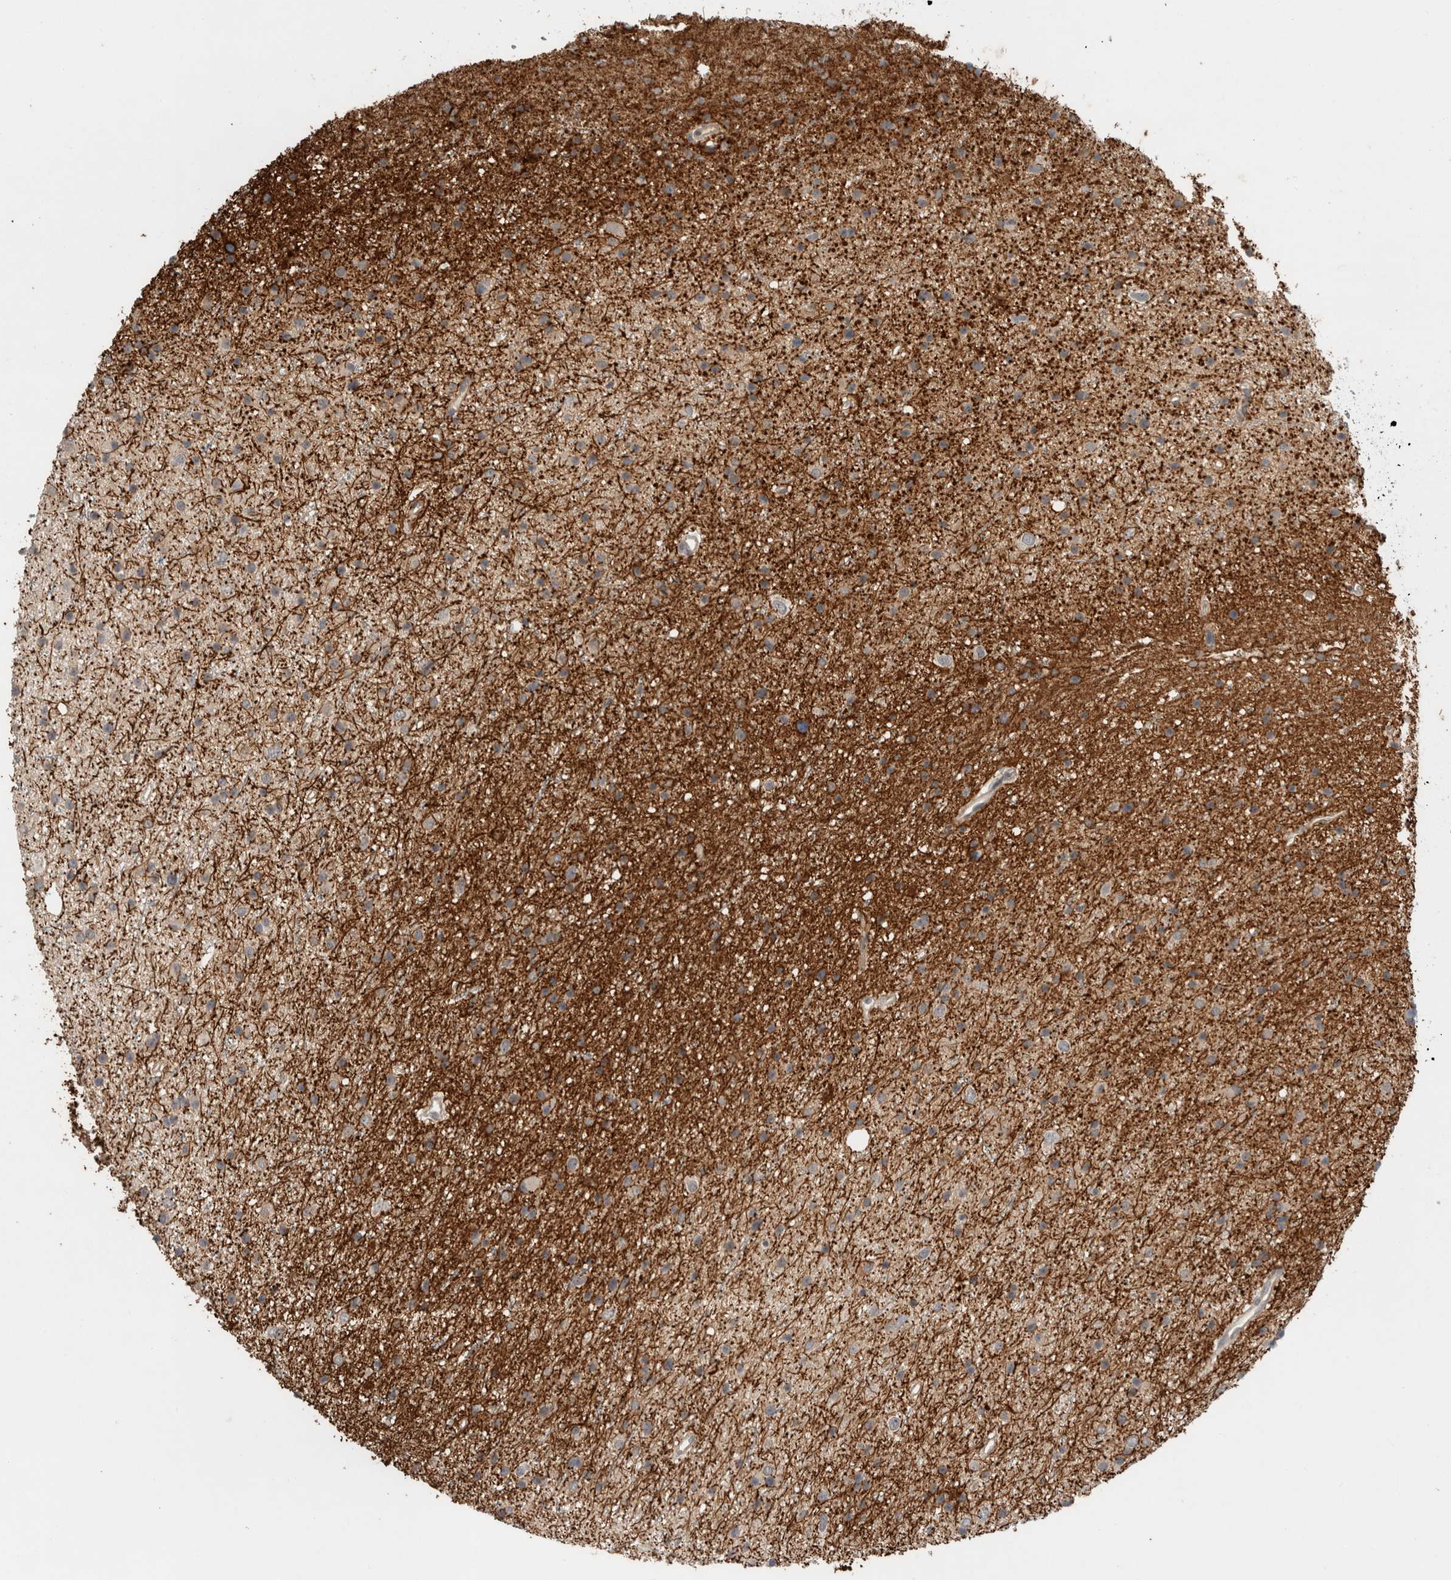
{"staining": {"intensity": "moderate", "quantity": "<25%", "location": "cytoplasmic/membranous"}, "tissue": "glioma", "cell_type": "Tumor cells", "image_type": "cancer", "snomed": [{"axis": "morphology", "description": "Glioma, malignant, Low grade"}, {"axis": "topography", "description": "Cerebral cortex"}], "caption": "The immunohistochemical stain labels moderate cytoplasmic/membranous positivity in tumor cells of glioma tissue.", "gene": "ERCC6L2", "patient": {"sex": "female", "age": 39}}